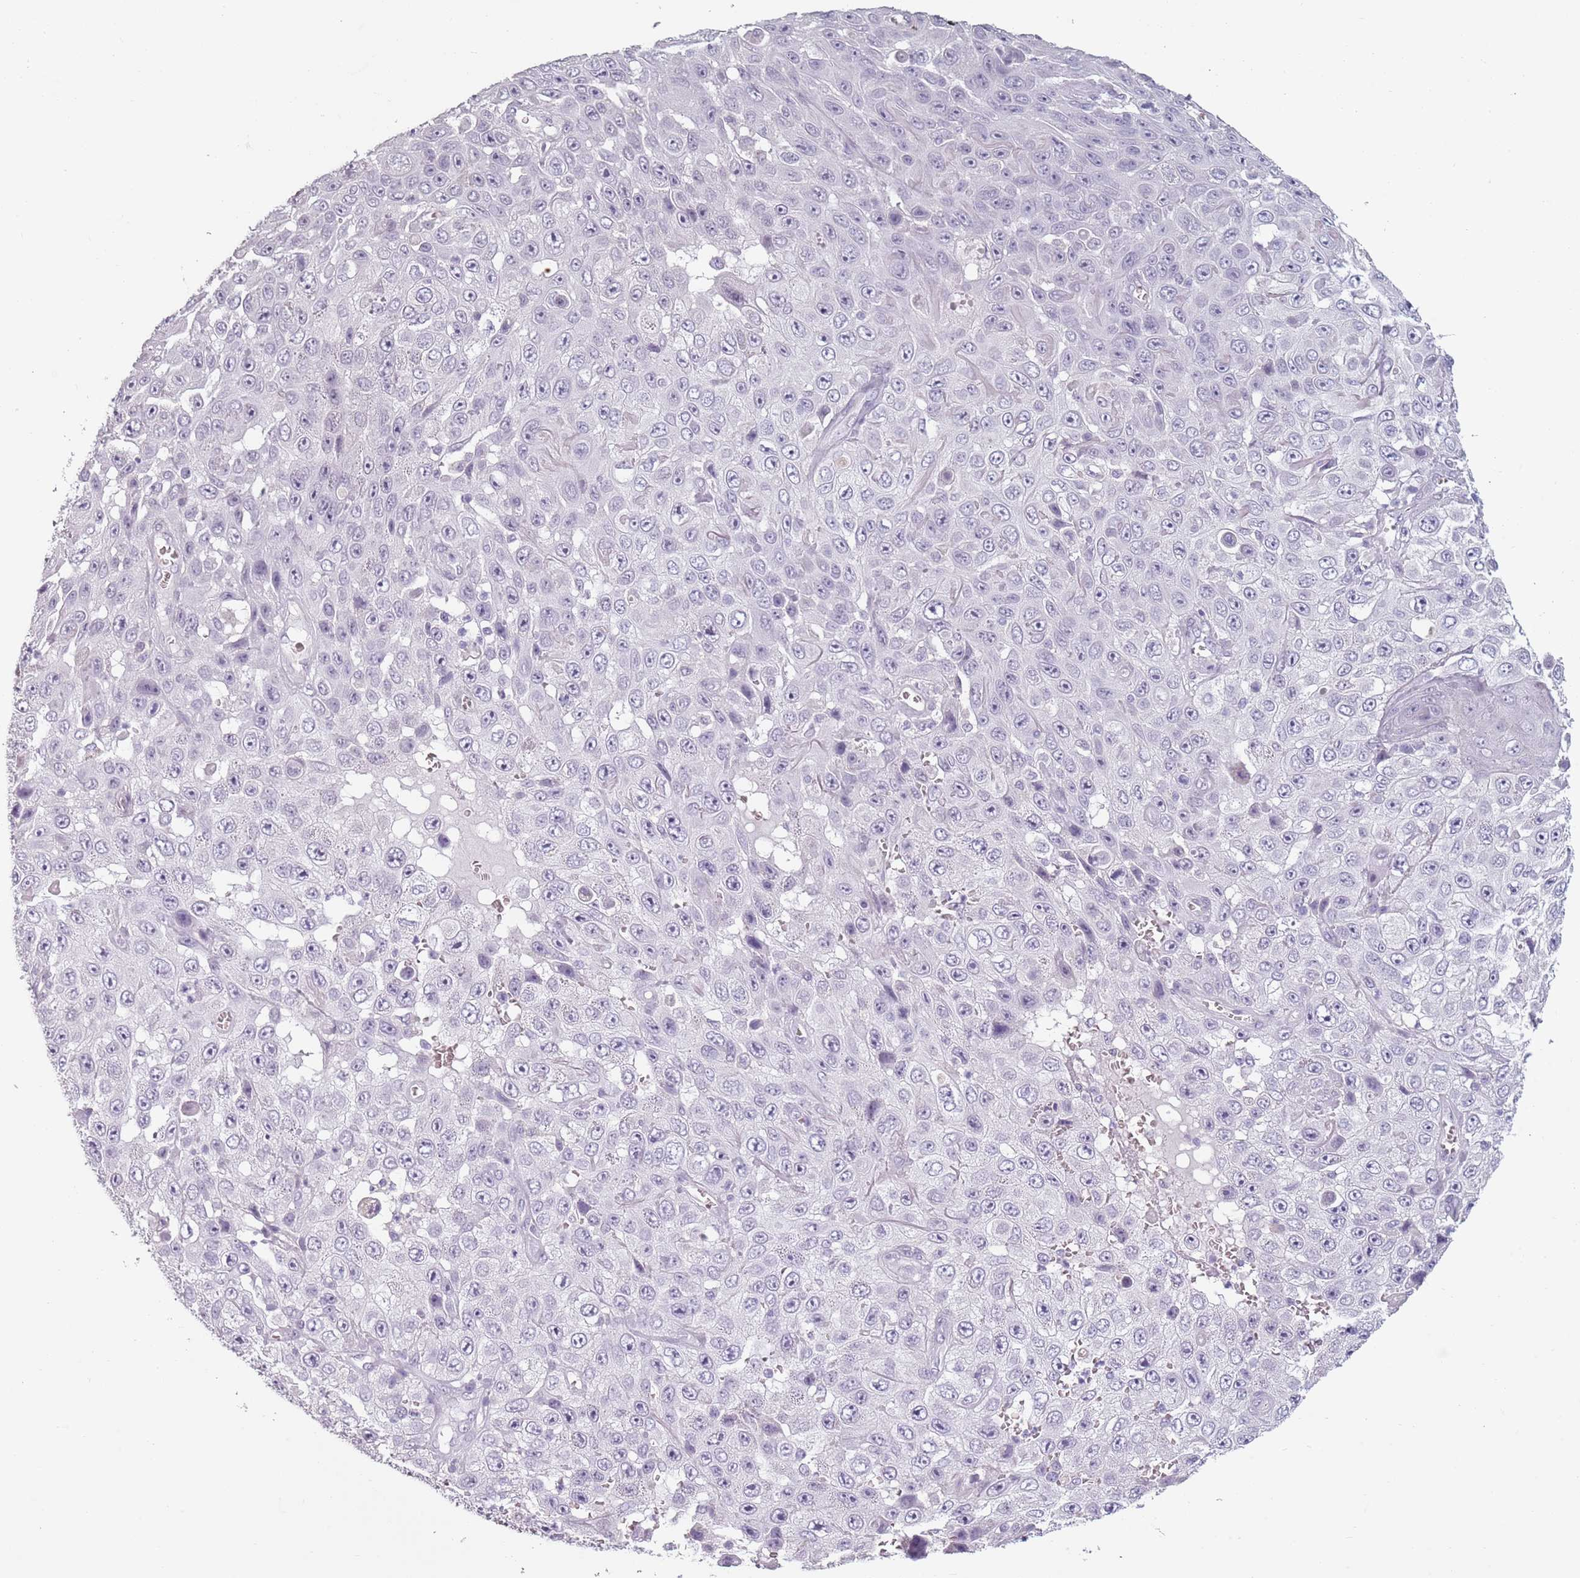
{"staining": {"intensity": "negative", "quantity": "none", "location": "none"}, "tissue": "skin cancer", "cell_type": "Tumor cells", "image_type": "cancer", "snomed": [{"axis": "morphology", "description": "Squamous cell carcinoma, NOS"}, {"axis": "topography", "description": "Skin"}], "caption": "Immunohistochemistry (IHC) of skin cancer (squamous cell carcinoma) reveals no staining in tumor cells.", "gene": "PIEZO1", "patient": {"sex": "male", "age": 82}}